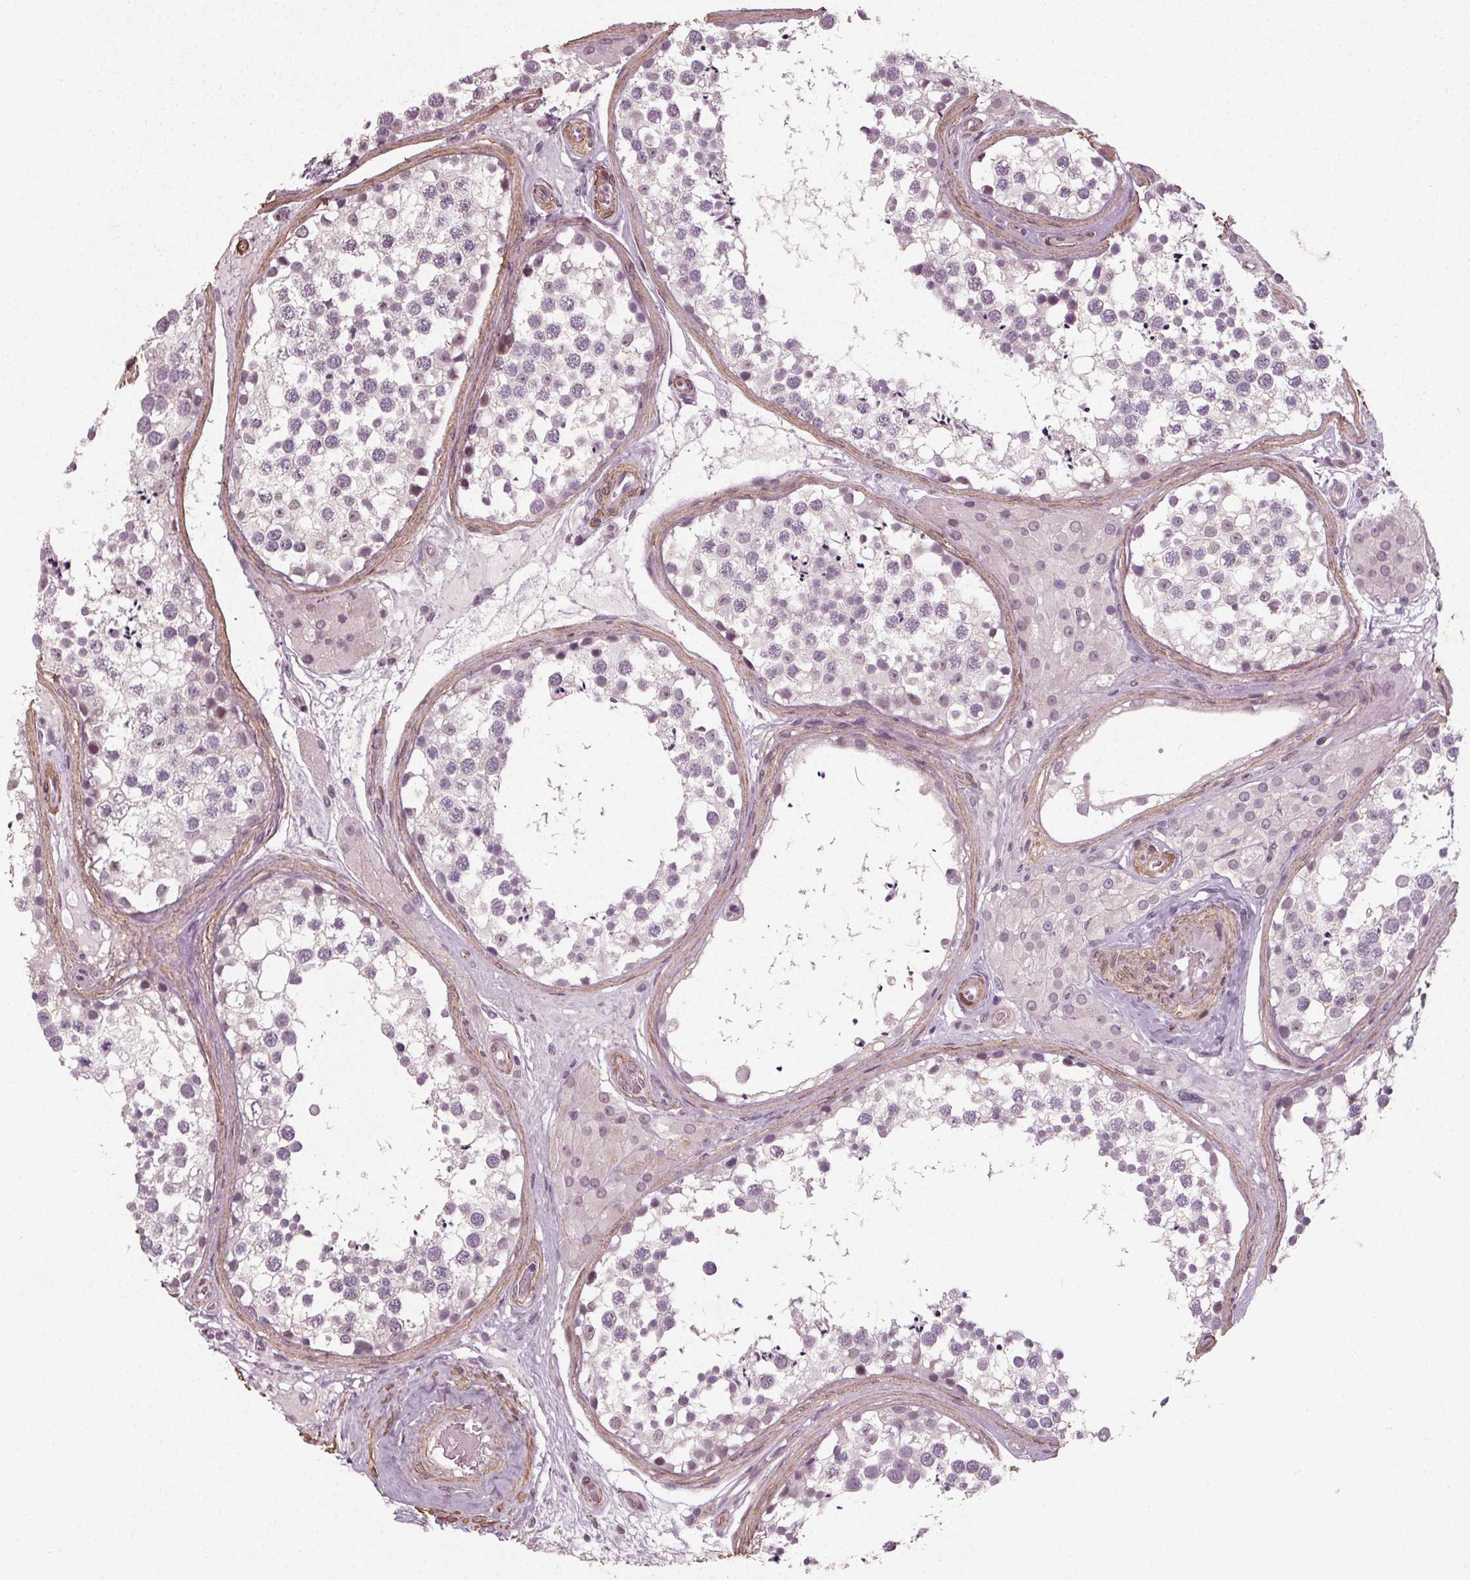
{"staining": {"intensity": "negative", "quantity": "none", "location": "none"}, "tissue": "testis", "cell_type": "Cells in seminiferous ducts", "image_type": "normal", "snomed": [{"axis": "morphology", "description": "Normal tissue, NOS"}, {"axis": "morphology", "description": "Seminoma, NOS"}, {"axis": "topography", "description": "Testis"}], "caption": "Immunohistochemical staining of benign testis demonstrates no significant positivity in cells in seminiferous ducts.", "gene": "PKP1", "patient": {"sex": "male", "age": 65}}